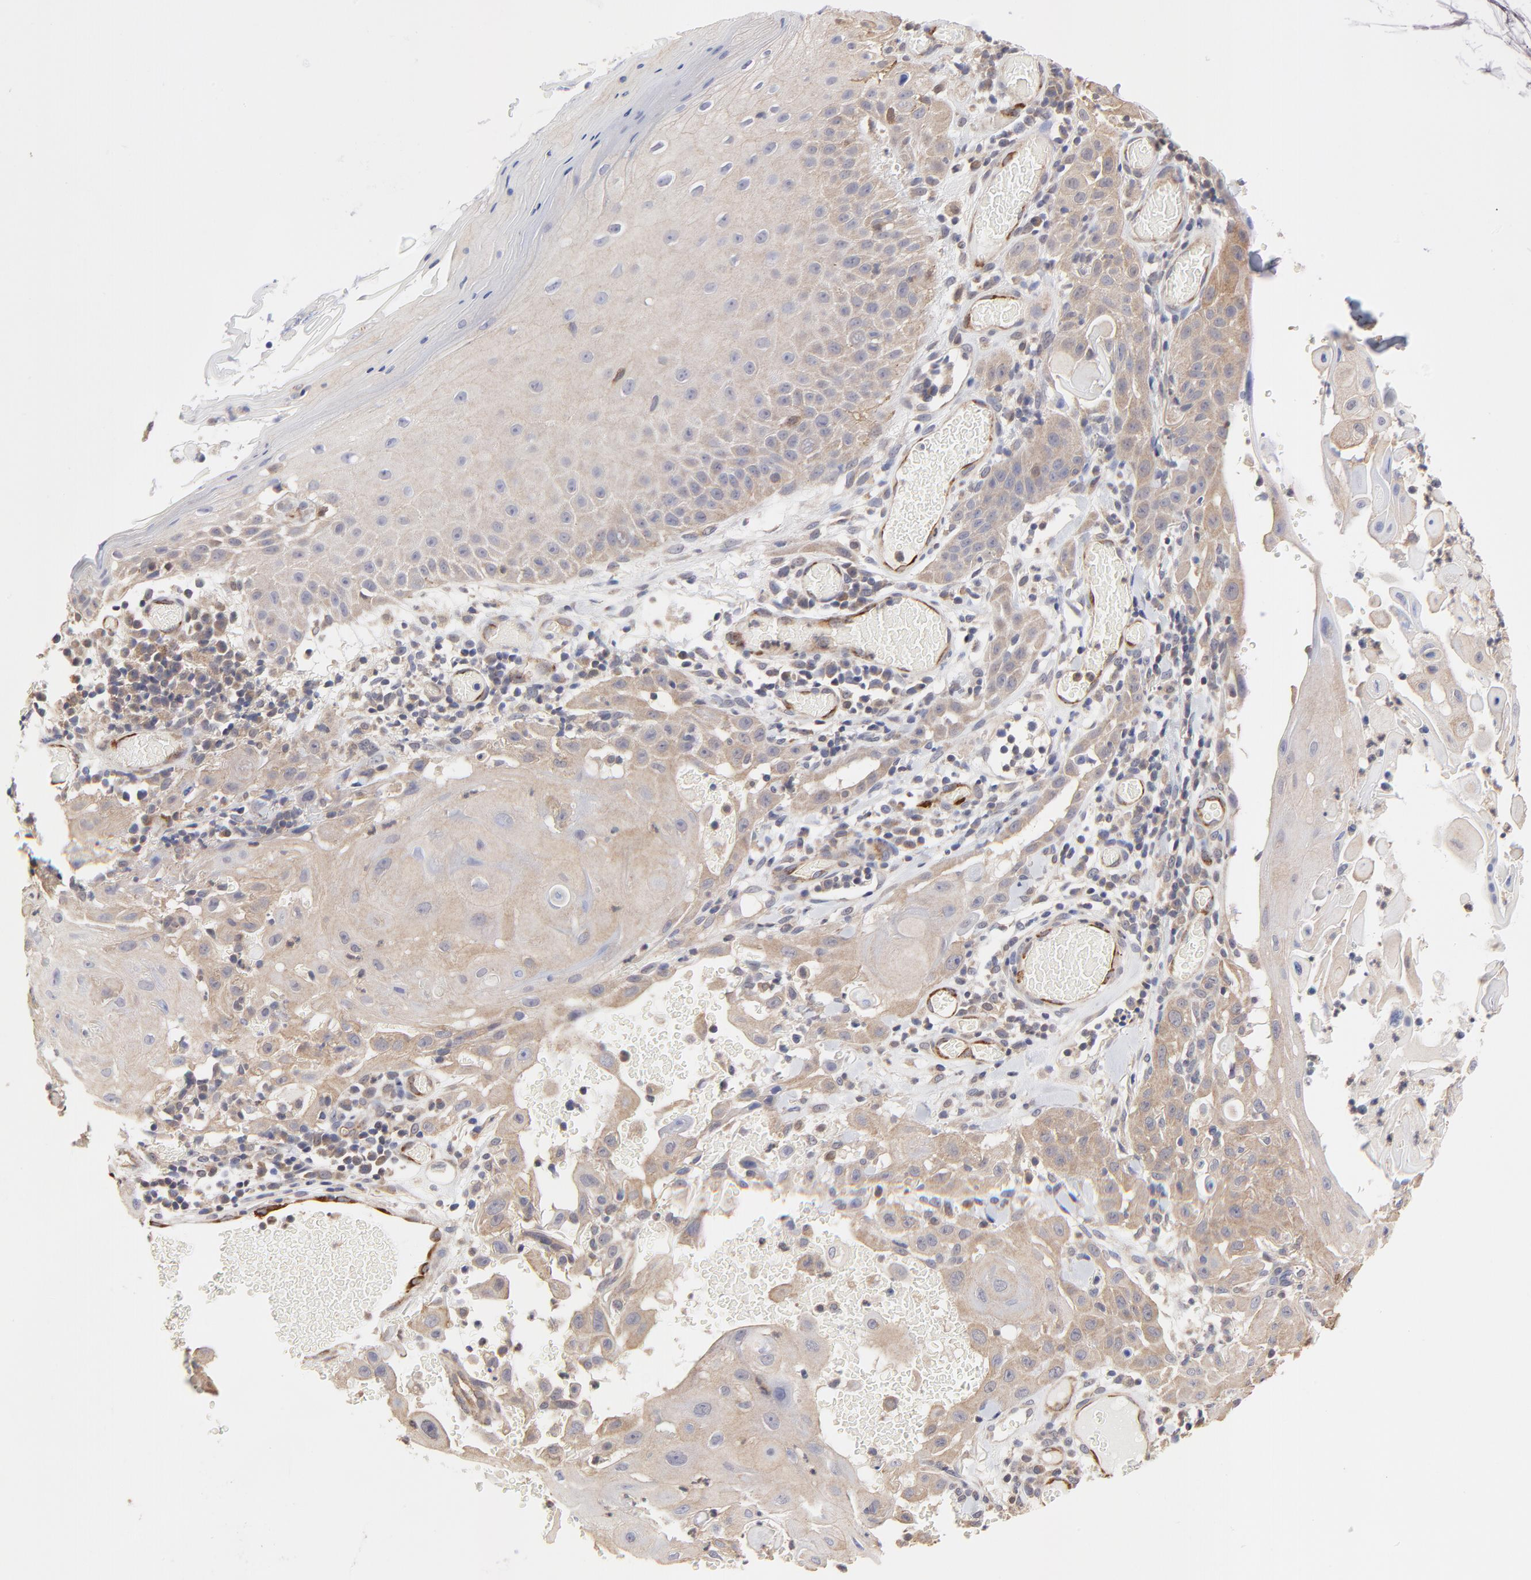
{"staining": {"intensity": "weak", "quantity": ">75%", "location": "cytoplasmic/membranous"}, "tissue": "skin cancer", "cell_type": "Tumor cells", "image_type": "cancer", "snomed": [{"axis": "morphology", "description": "Squamous cell carcinoma, NOS"}, {"axis": "topography", "description": "Skin"}], "caption": "Protein positivity by immunohistochemistry shows weak cytoplasmic/membranous positivity in approximately >75% of tumor cells in squamous cell carcinoma (skin). The protein is stained brown, and the nuclei are stained in blue (DAB (3,3'-diaminobenzidine) IHC with brightfield microscopy, high magnification).", "gene": "PCMT1", "patient": {"sex": "male", "age": 24}}